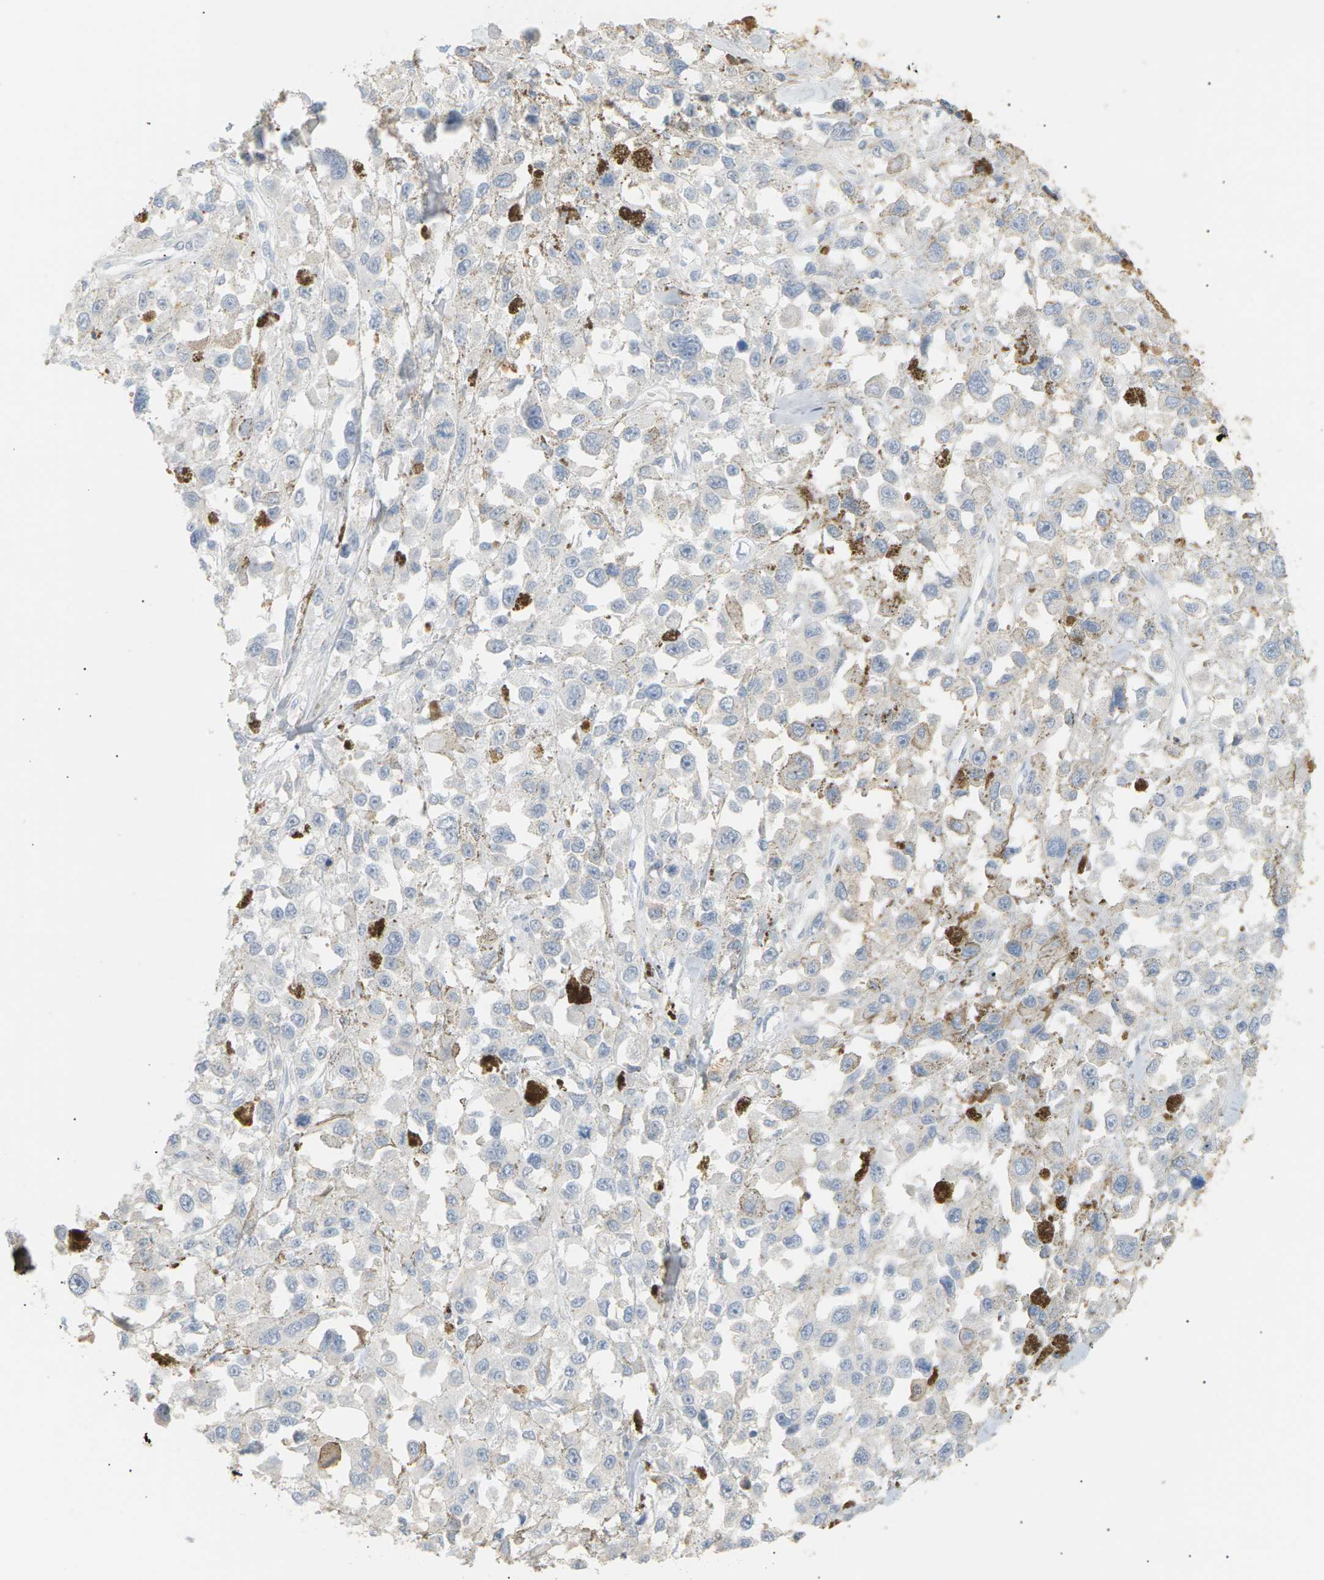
{"staining": {"intensity": "negative", "quantity": "none", "location": "none"}, "tissue": "melanoma", "cell_type": "Tumor cells", "image_type": "cancer", "snomed": [{"axis": "morphology", "description": "Malignant melanoma, Metastatic site"}, {"axis": "topography", "description": "Lymph node"}], "caption": "High power microscopy photomicrograph of an immunohistochemistry histopathology image of malignant melanoma (metastatic site), revealing no significant staining in tumor cells.", "gene": "IGLC3", "patient": {"sex": "male", "age": 59}}